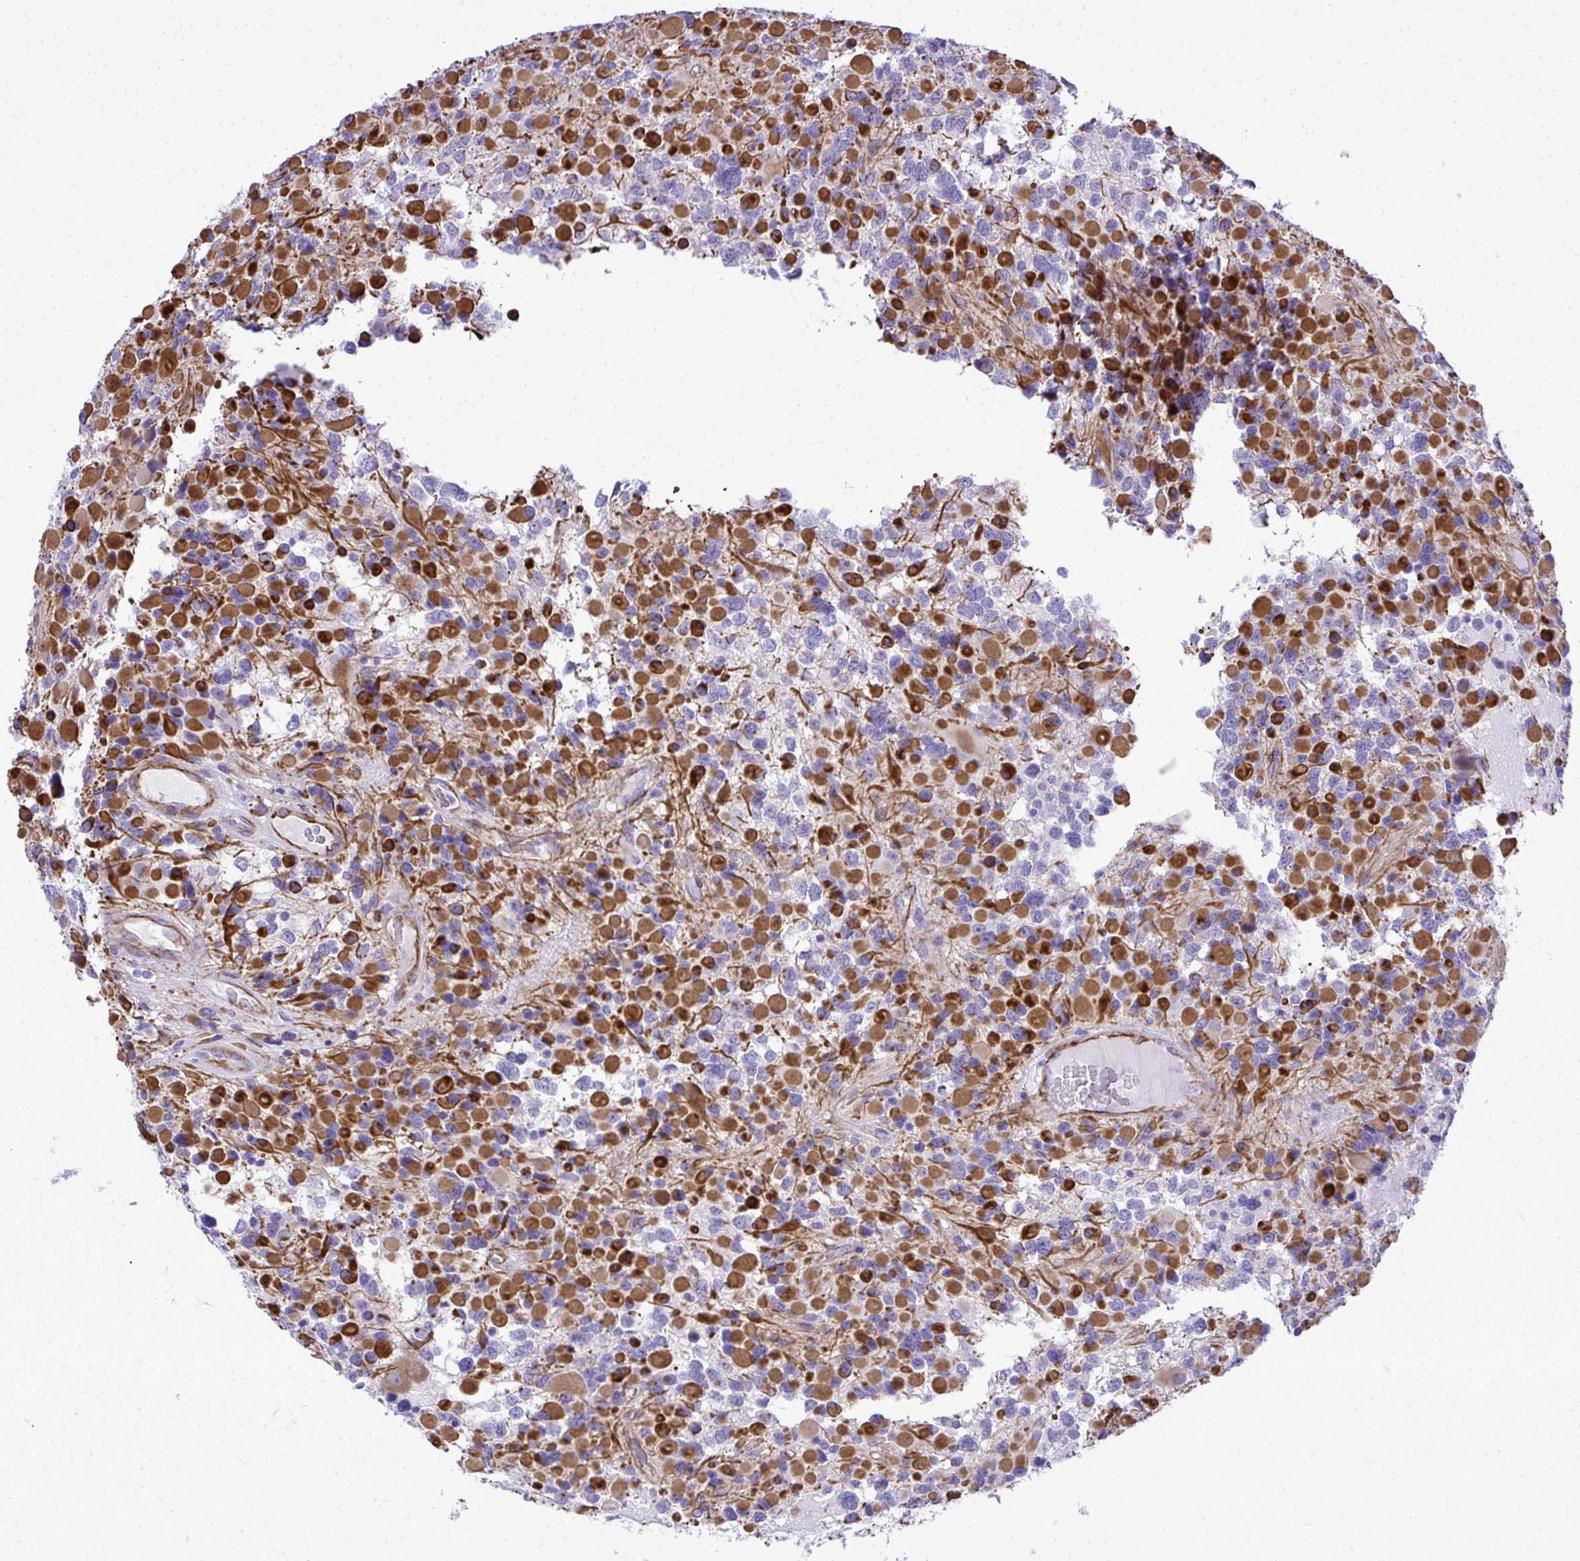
{"staining": {"intensity": "strong", "quantity": "25%-75%", "location": "cytoplasmic/membranous"}, "tissue": "glioma", "cell_type": "Tumor cells", "image_type": "cancer", "snomed": [{"axis": "morphology", "description": "Glioma, malignant, High grade"}, {"axis": "topography", "description": "Brain"}], "caption": "The photomicrograph shows a brown stain indicating the presence of a protein in the cytoplasmic/membranous of tumor cells in malignant glioma (high-grade).", "gene": "PITPNM3", "patient": {"sex": "female", "age": 40}}